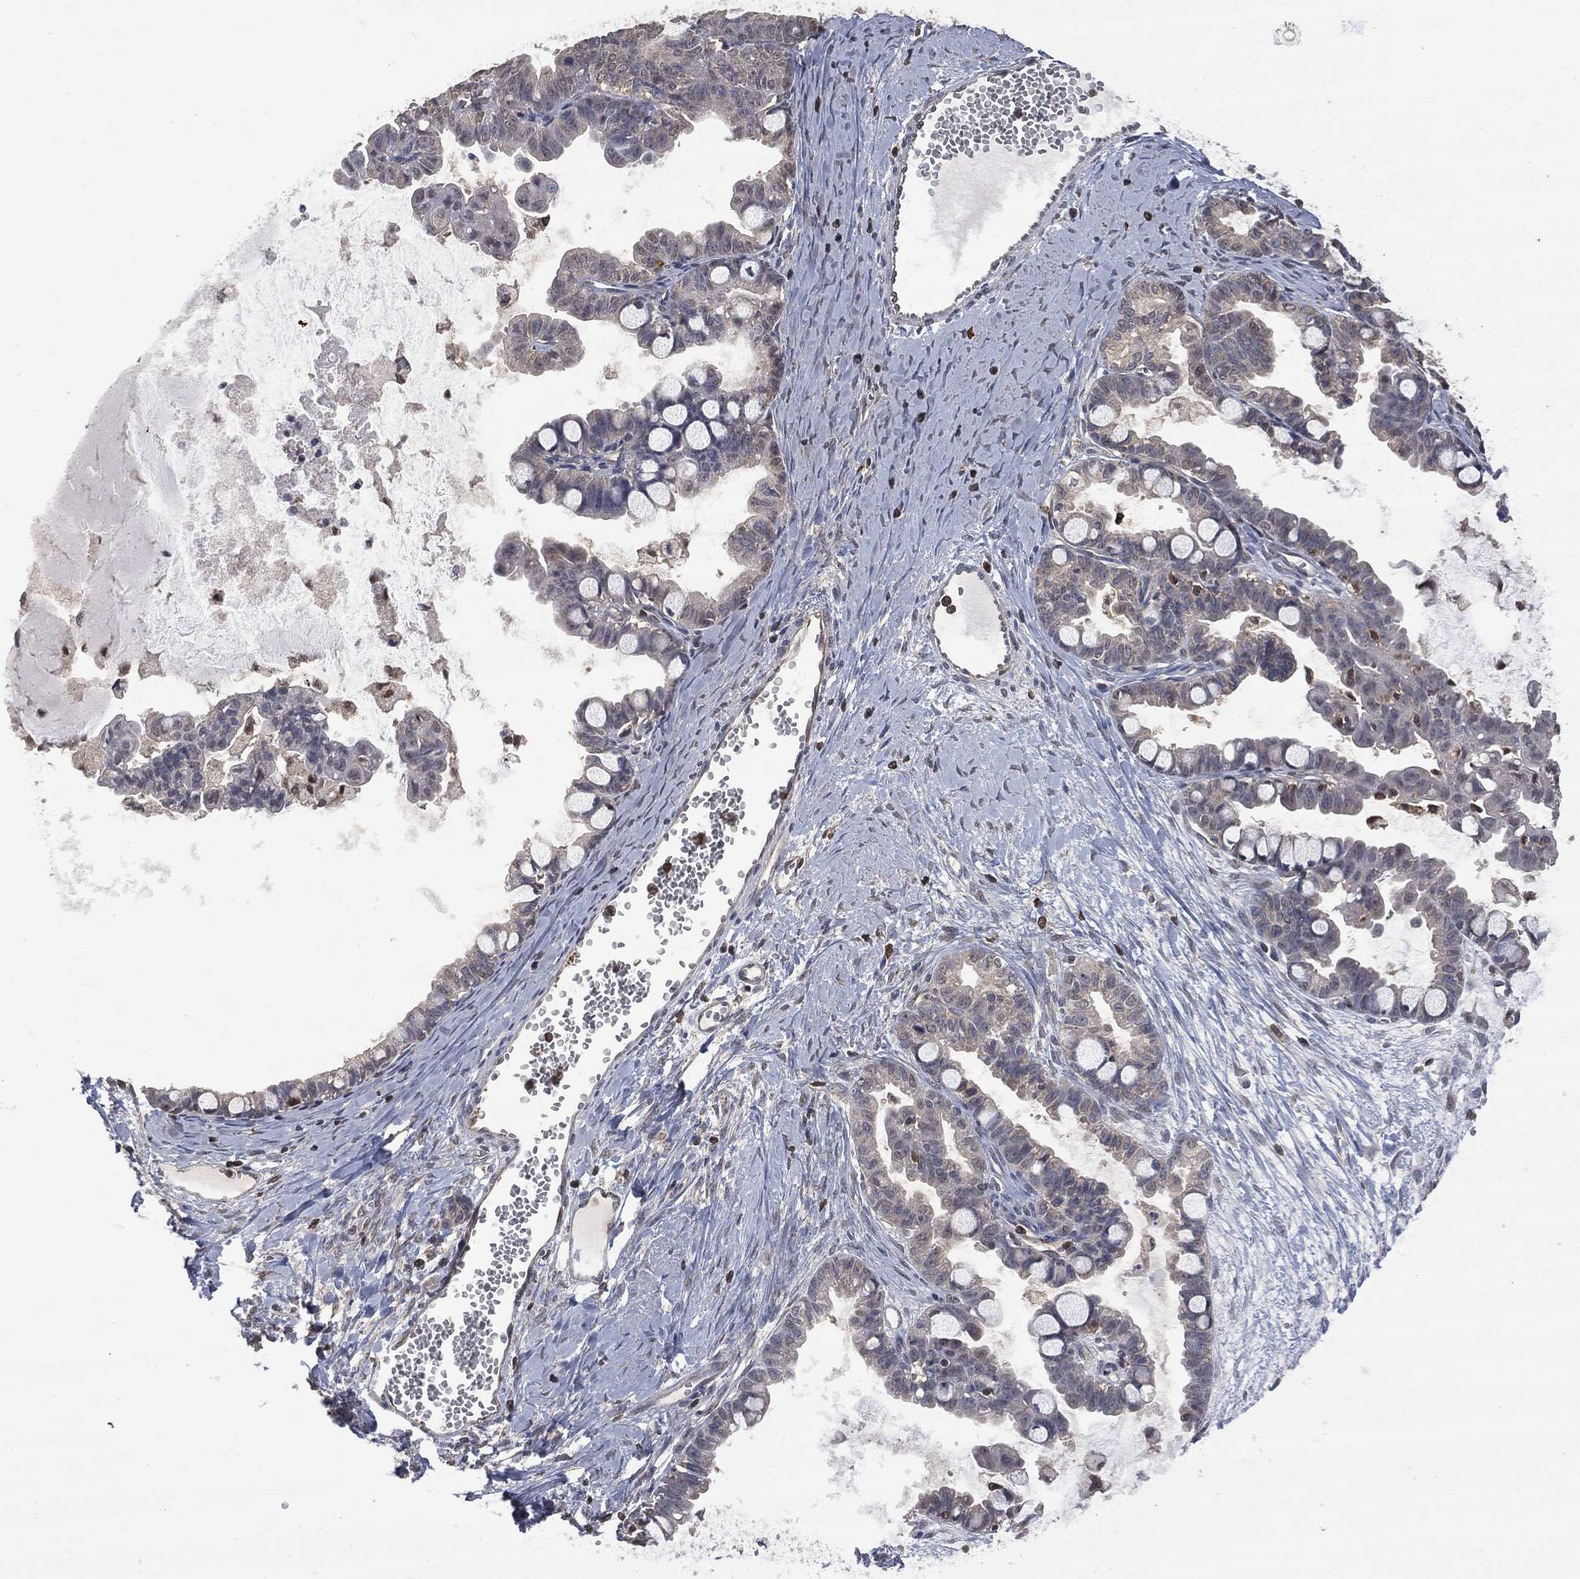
{"staining": {"intensity": "negative", "quantity": "none", "location": "none"}, "tissue": "ovarian cancer", "cell_type": "Tumor cells", "image_type": "cancer", "snomed": [{"axis": "morphology", "description": "Cystadenocarcinoma, mucinous, NOS"}, {"axis": "topography", "description": "Ovary"}], "caption": "IHC histopathology image of human ovarian cancer (mucinous cystadenocarcinoma) stained for a protein (brown), which shows no positivity in tumor cells.", "gene": "PSMB10", "patient": {"sex": "female", "age": 63}}